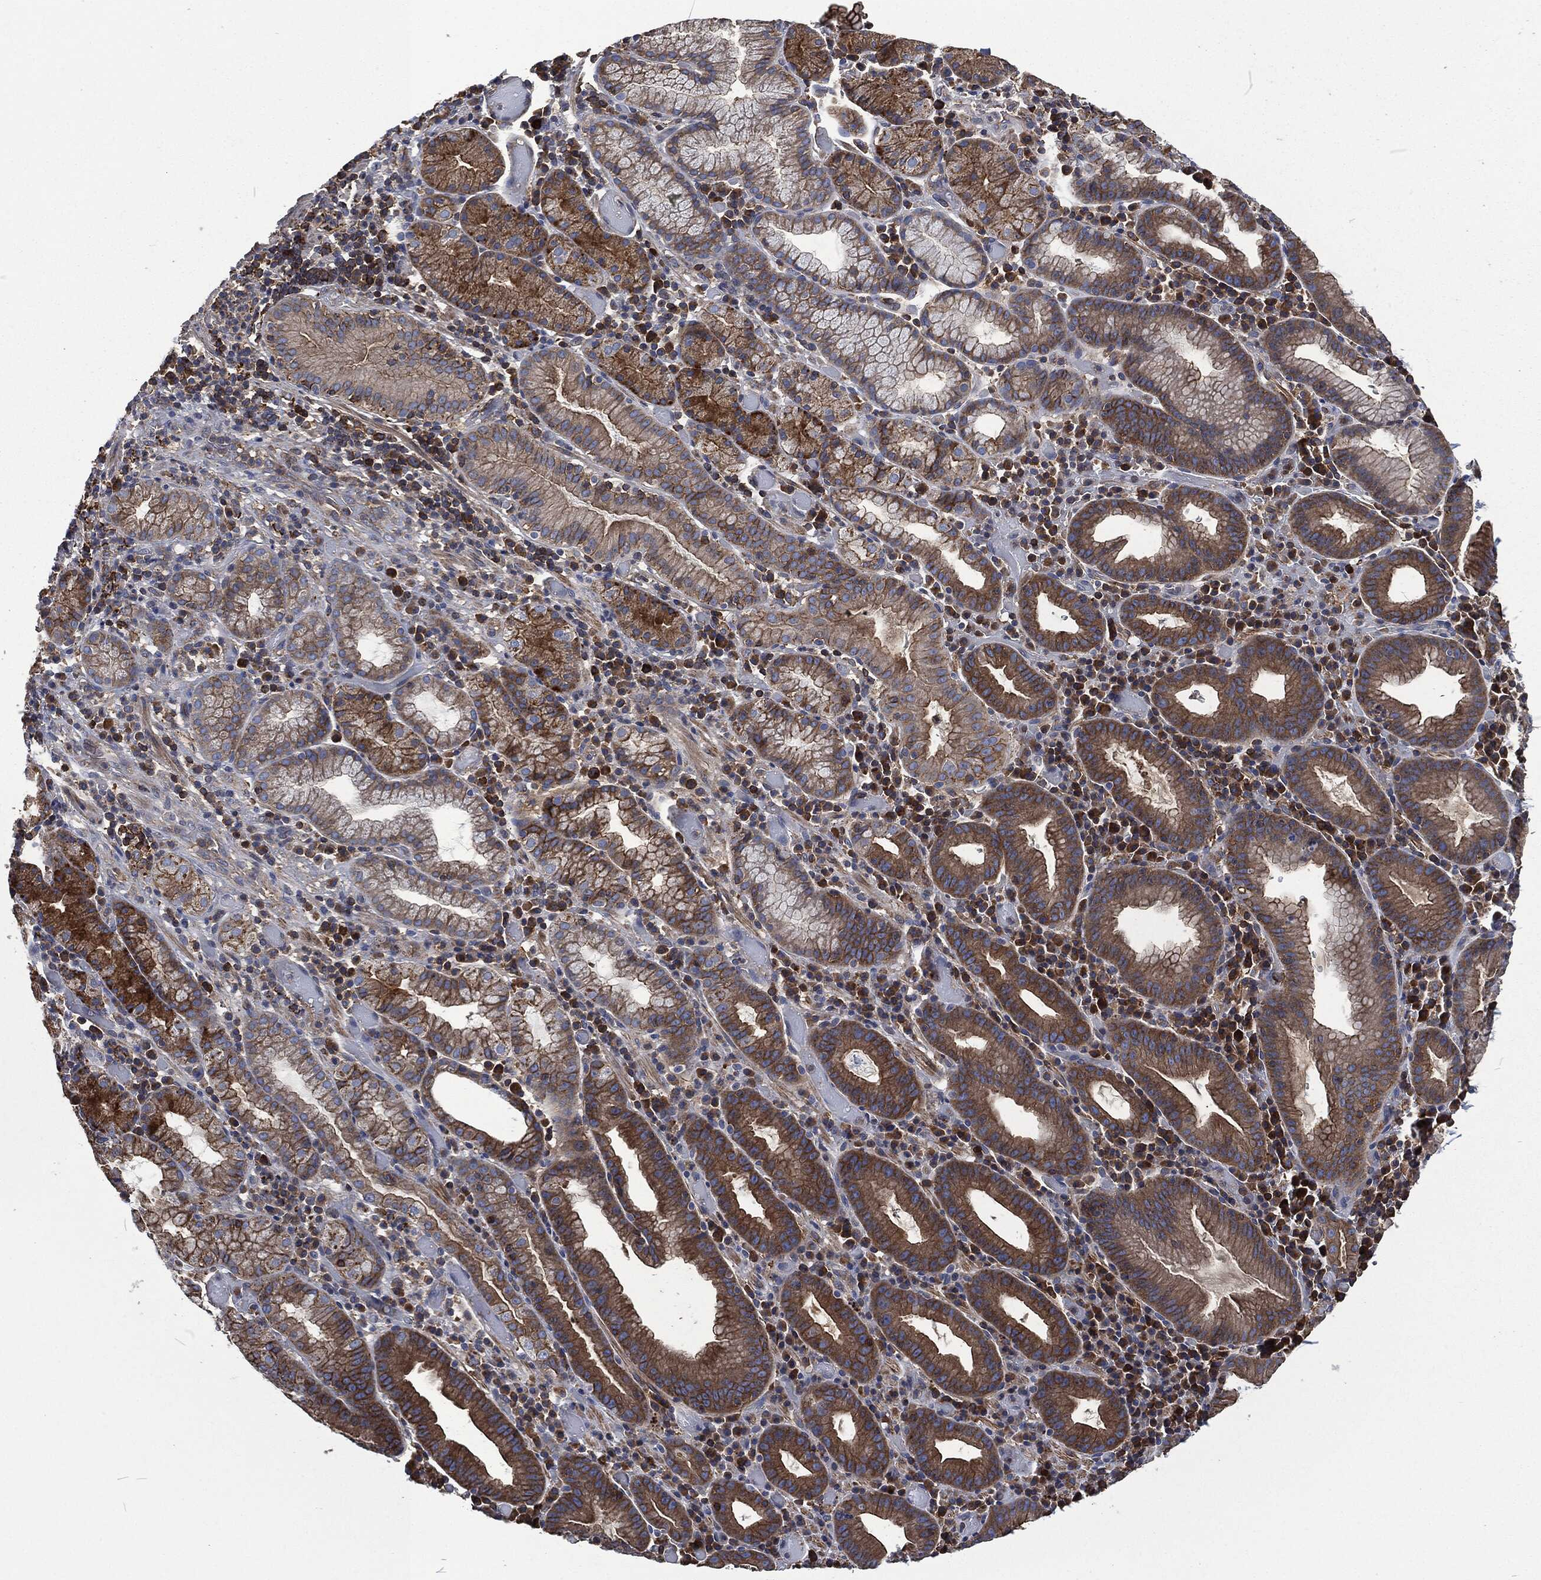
{"staining": {"intensity": "strong", "quantity": "25%-75%", "location": "cytoplasmic/membranous"}, "tissue": "stomach cancer", "cell_type": "Tumor cells", "image_type": "cancer", "snomed": [{"axis": "morphology", "description": "Adenocarcinoma, NOS"}, {"axis": "topography", "description": "Stomach"}], "caption": "A high-resolution micrograph shows immunohistochemistry (IHC) staining of stomach cancer (adenocarcinoma), which exhibits strong cytoplasmic/membranous staining in approximately 25%-75% of tumor cells.", "gene": "LGALS9", "patient": {"sex": "male", "age": 79}}